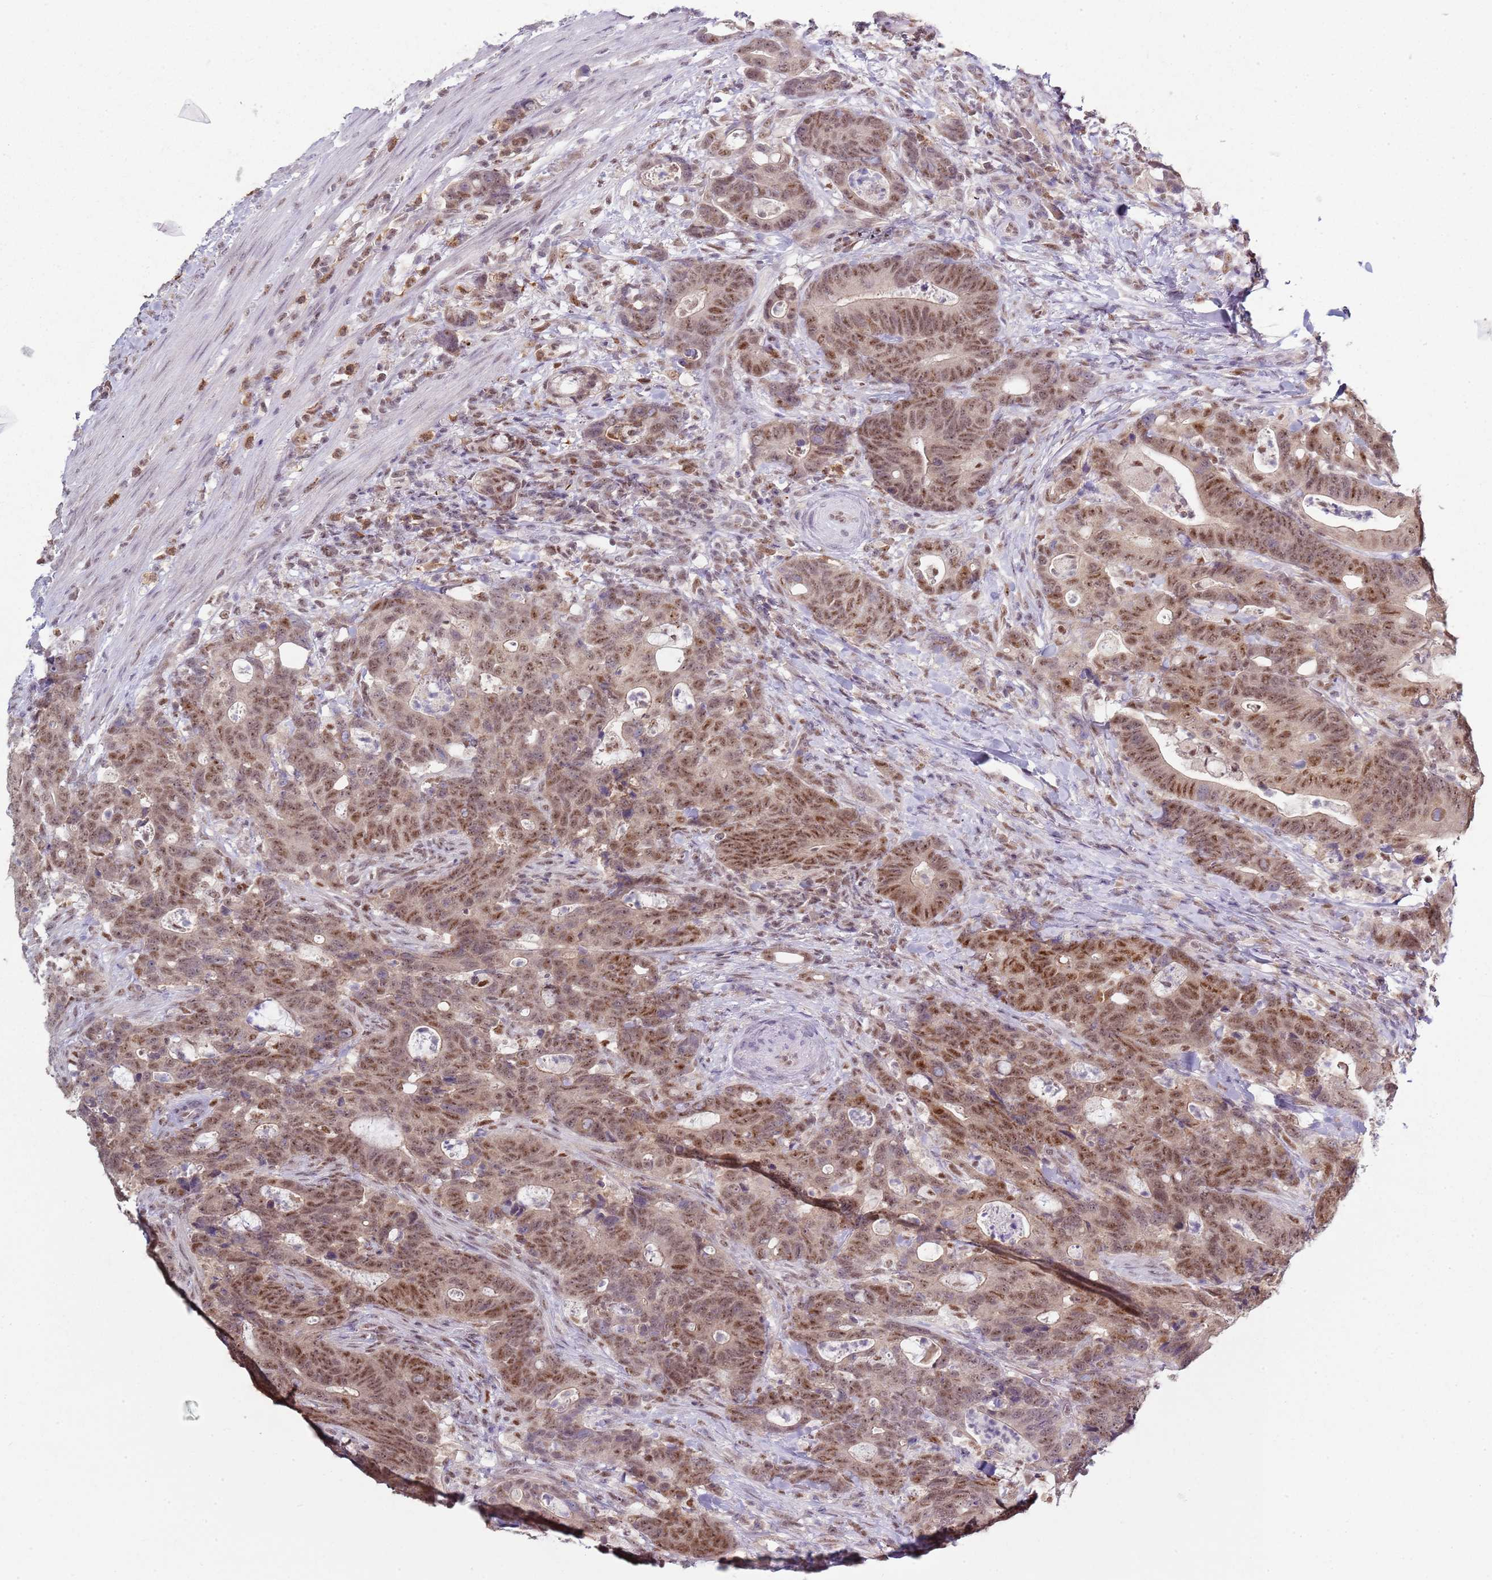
{"staining": {"intensity": "moderate", "quantity": ">75%", "location": "nuclear"}, "tissue": "colorectal cancer", "cell_type": "Tumor cells", "image_type": "cancer", "snomed": [{"axis": "morphology", "description": "Adenocarcinoma, NOS"}, {"axis": "topography", "description": "Colon"}], "caption": "Adenocarcinoma (colorectal) stained with DAB immunohistochemistry (IHC) shows medium levels of moderate nuclear expression in approximately >75% of tumor cells.", "gene": "SMARCAL1", "patient": {"sex": "female", "age": 82}}